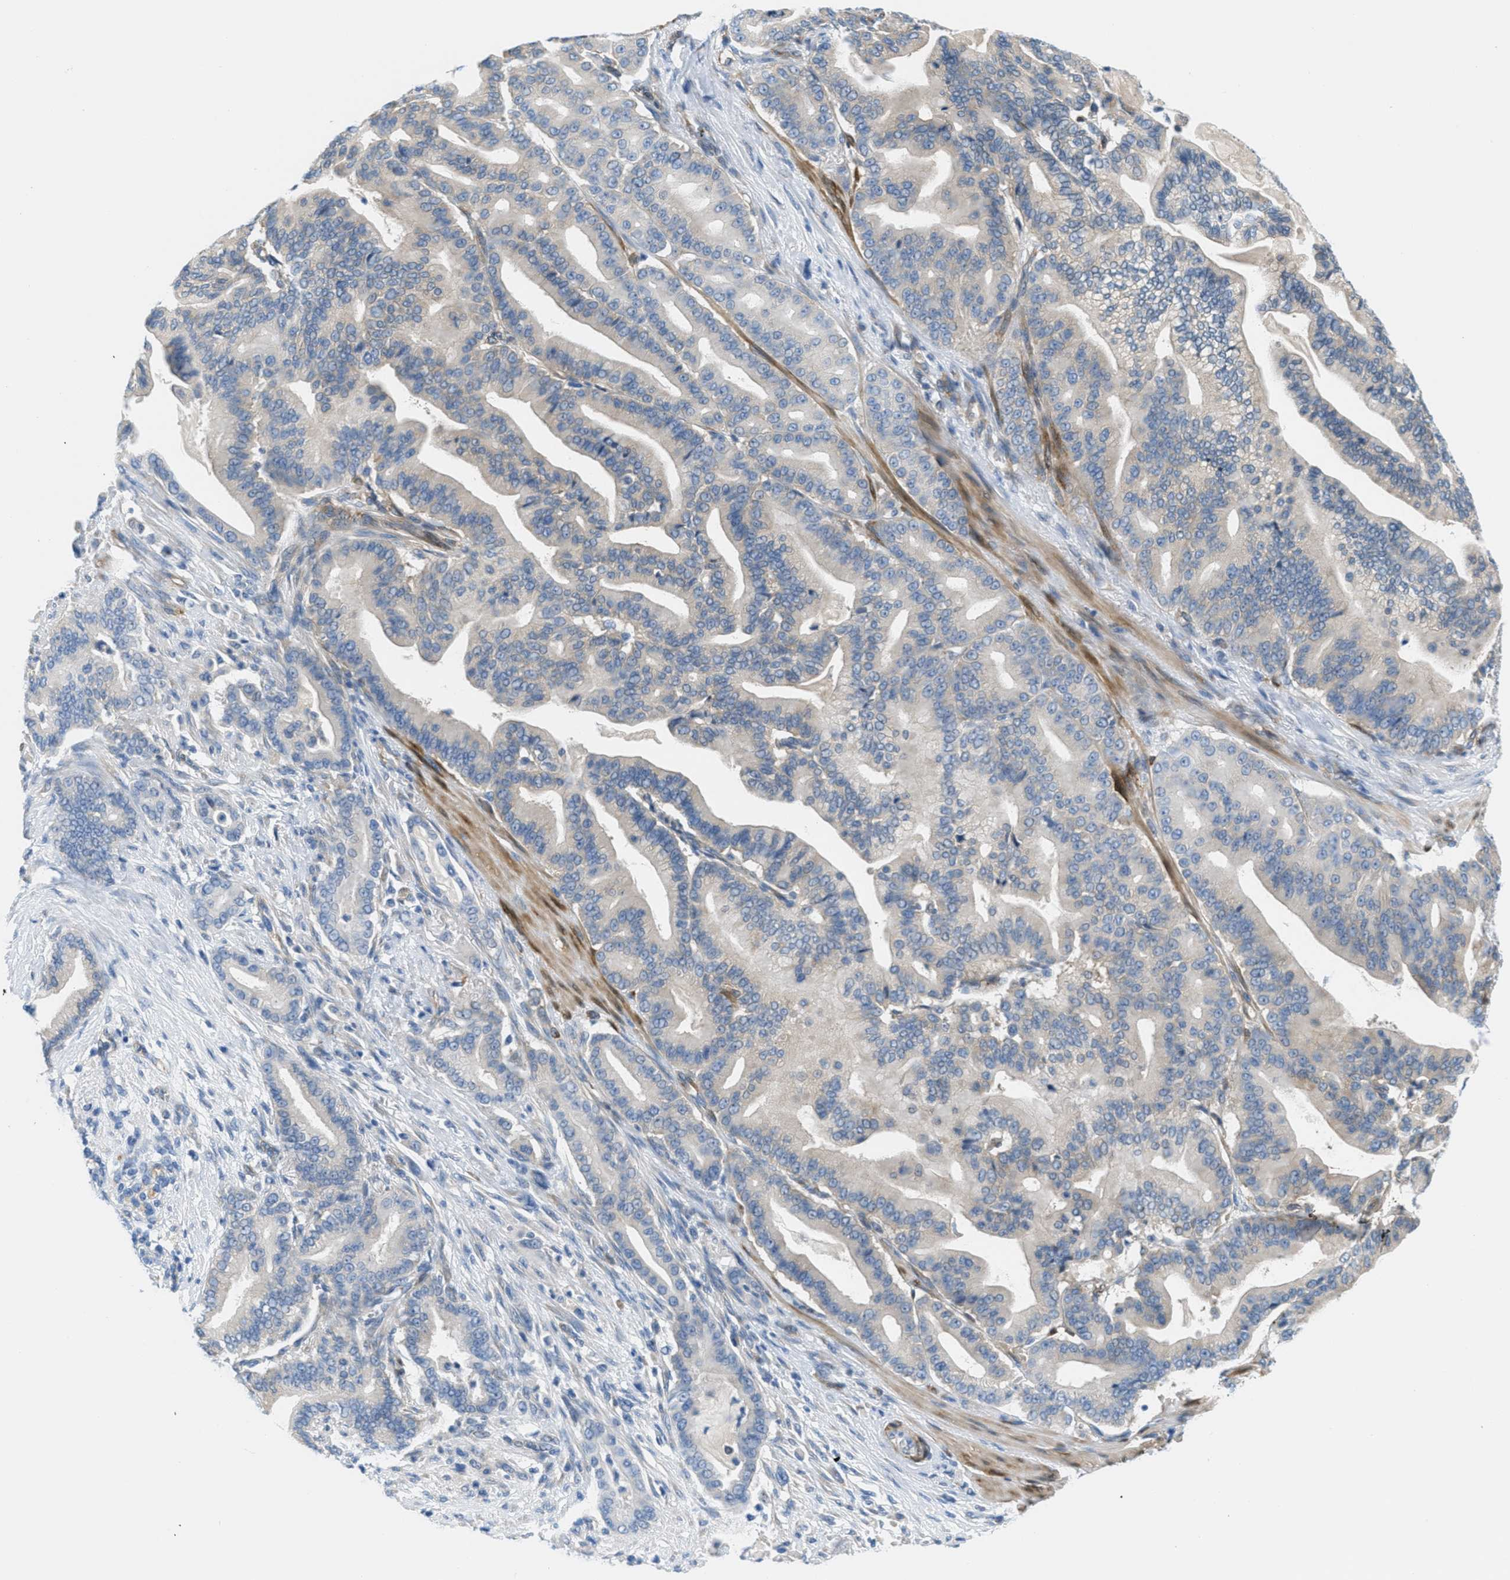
{"staining": {"intensity": "weak", "quantity": "<25%", "location": "cytoplasmic/membranous"}, "tissue": "pancreatic cancer", "cell_type": "Tumor cells", "image_type": "cancer", "snomed": [{"axis": "morphology", "description": "Normal tissue, NOS"}, {"axis": "morphology", "description": "Adenocarcinoma, NOS"}, {"axis": "topography", "description": "Pancreas"}], "caption": "Image shows no significant protein staining in tumor cells of pancreatic cancer (adenocarcinoma). The staining is performed using DAB (3,3'-diaminobenzidine) brown chromogen with nuclei counter-stained in using hematoxylin.", "gene": "MAPRE2", "patient": {"sex": "male", "age": 63}}